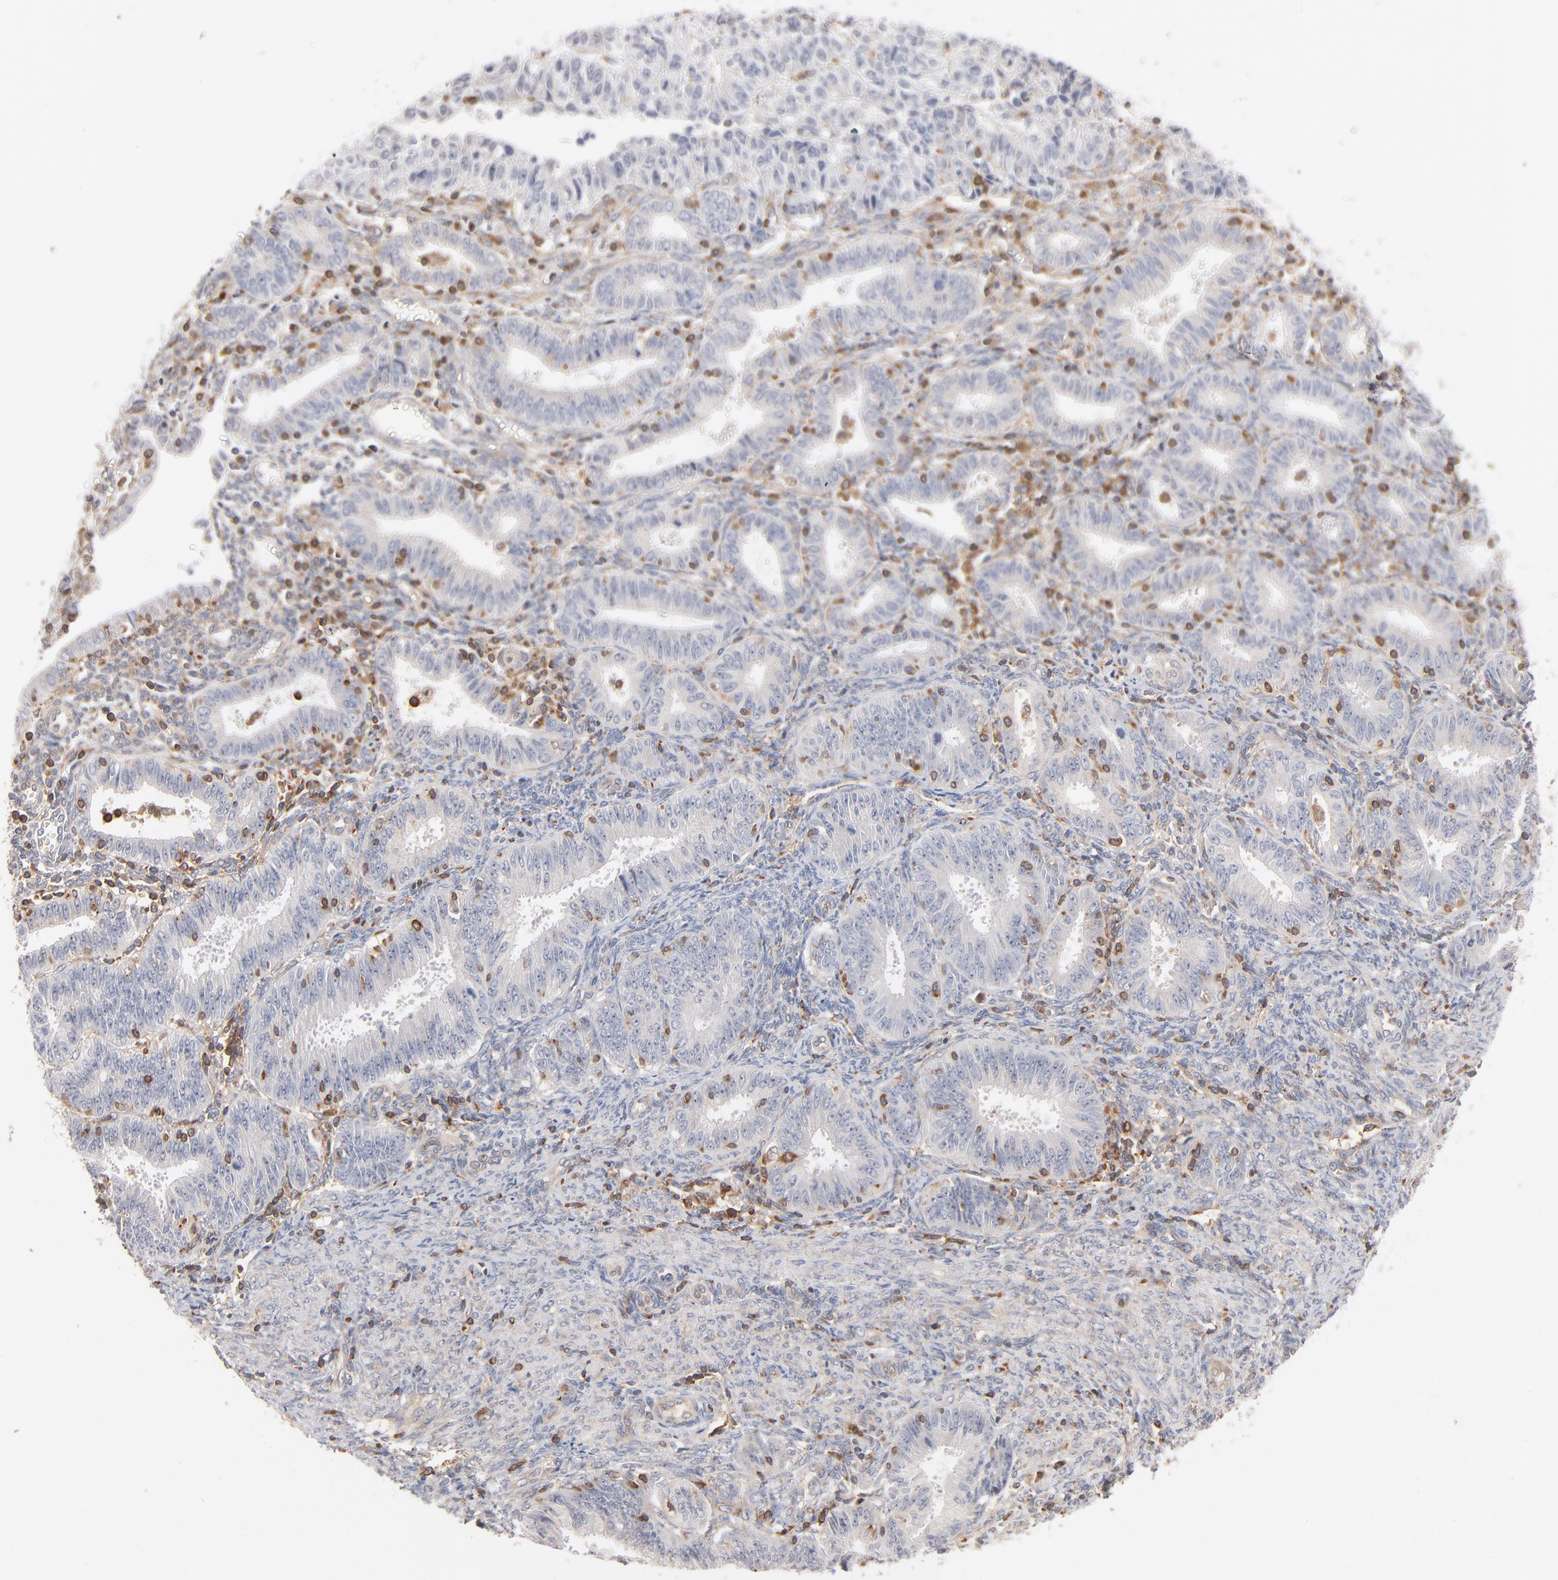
{"staining": {"intensity": "negative", "quantity": "none", "location": "none"}, "tissue": "endometrial cancer", "cell_type": "Tumor cells", "image_type": "cancer", "snomed": [{"axis": "morphology", "description": "Adenocarcinoma, NOS"}, {"axis": "topography", "description": "Endometrium"}], "caption": "The image reveals no staining of tumor cells in endometrial cancer (adenocarcinoma).", "gene": "WIPF1", "patient": {"sex": "female", "age": 42}}